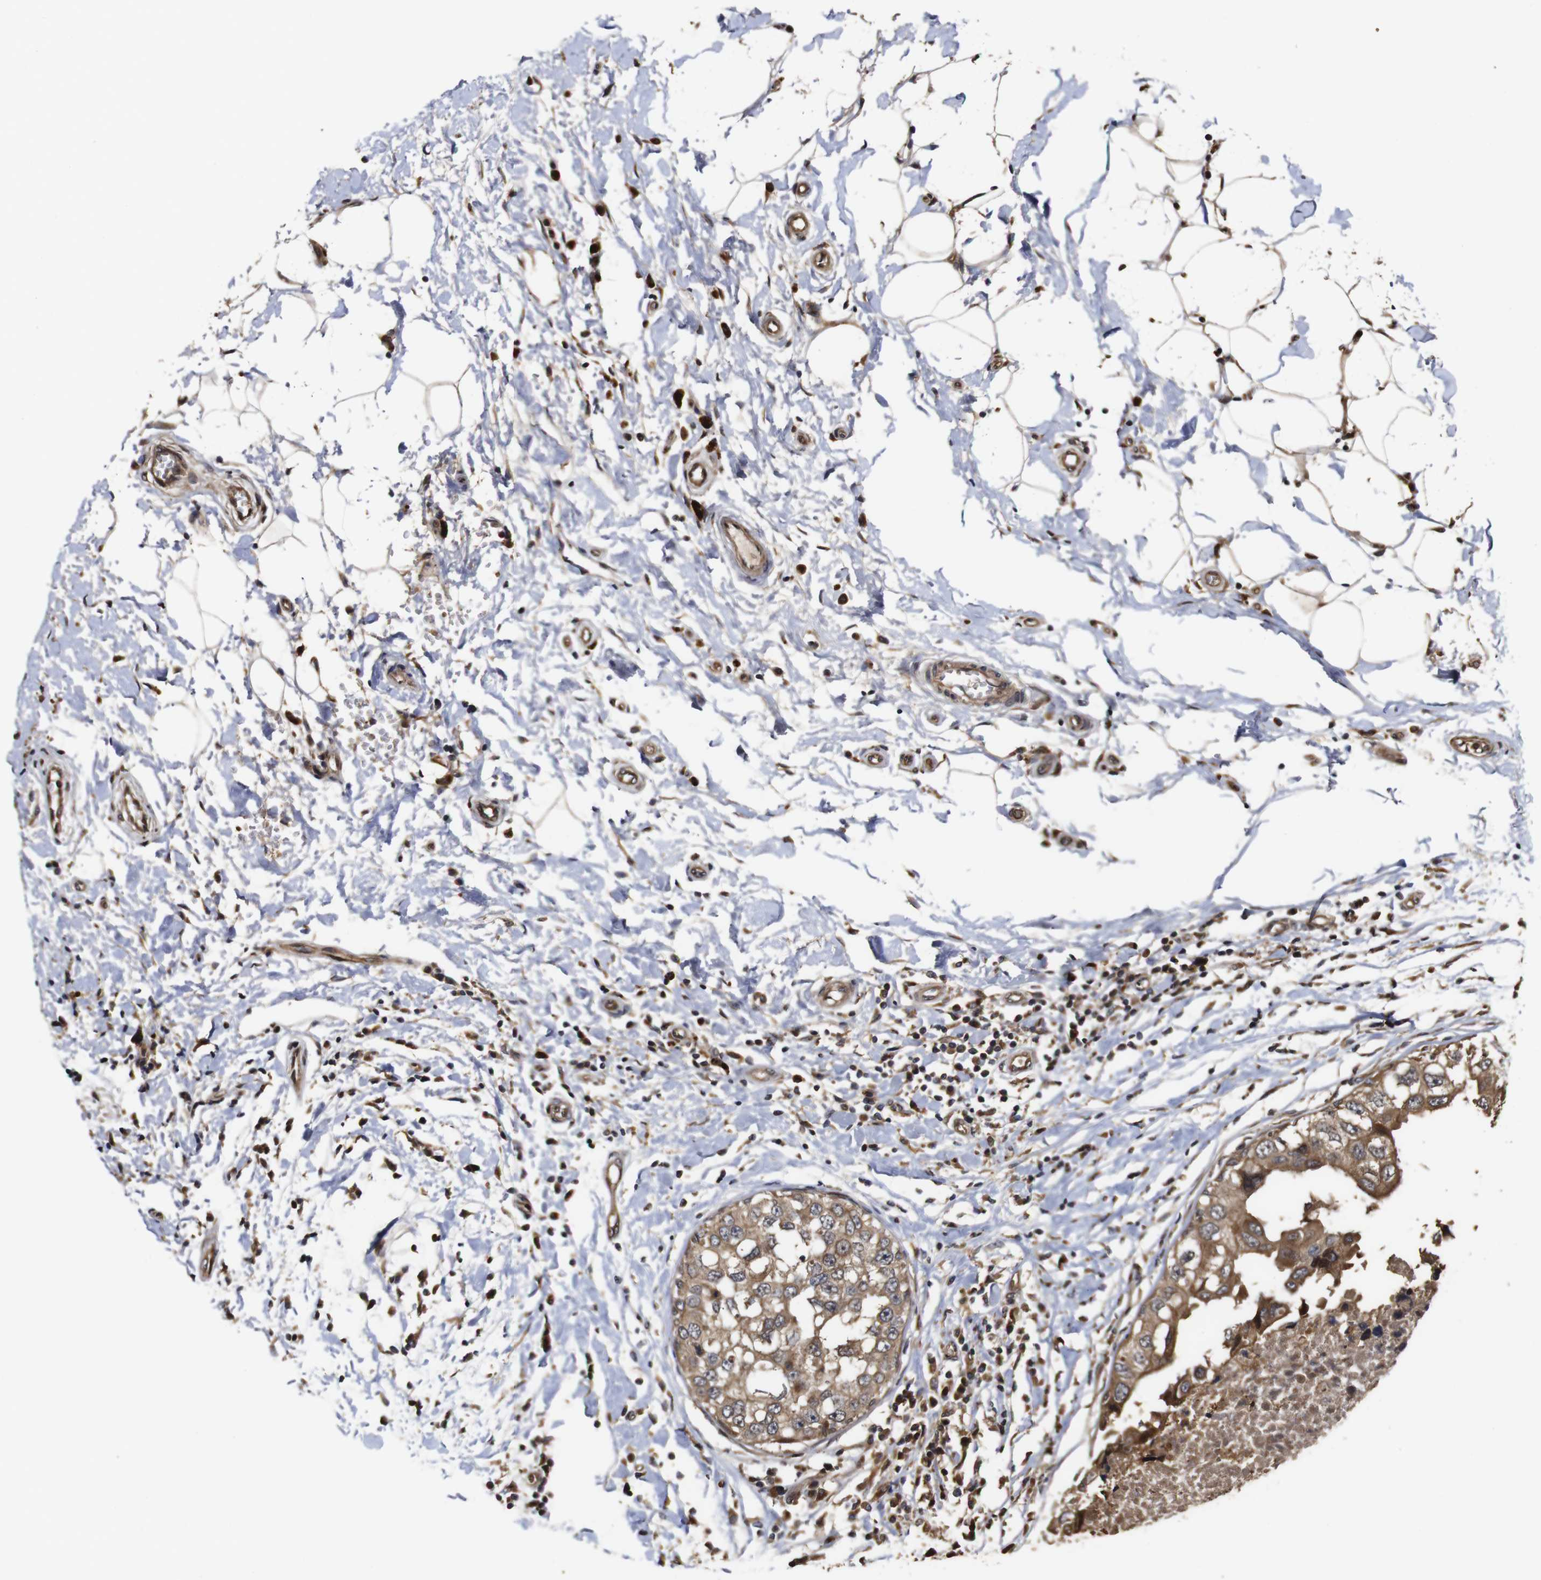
{"staining": {"intensity": "moderate", "quantity": ">75%", "location": "cytoplasmic/membranous"}, "tissue": "breast cancer", "cell_type": "Tumor cells", "image_type": "cancer", "snomed": [{"axis": "morphology", "description": "Duct carcinoma"}, {"axis": "topography", "description": "Breast"}], "caption": "High-power microscopy captured an immunohistochemistry (IHC) image of breast intraductal carcinoma, revealing moderate cytoplasmic/membranous expression in about >75% of tumor cells. Immunohistochemistry stains the protein of interest in brown and the nuclei are stained blue.", "gene": "PTPN14", "patient": {"sex": "female", "age": 27}}